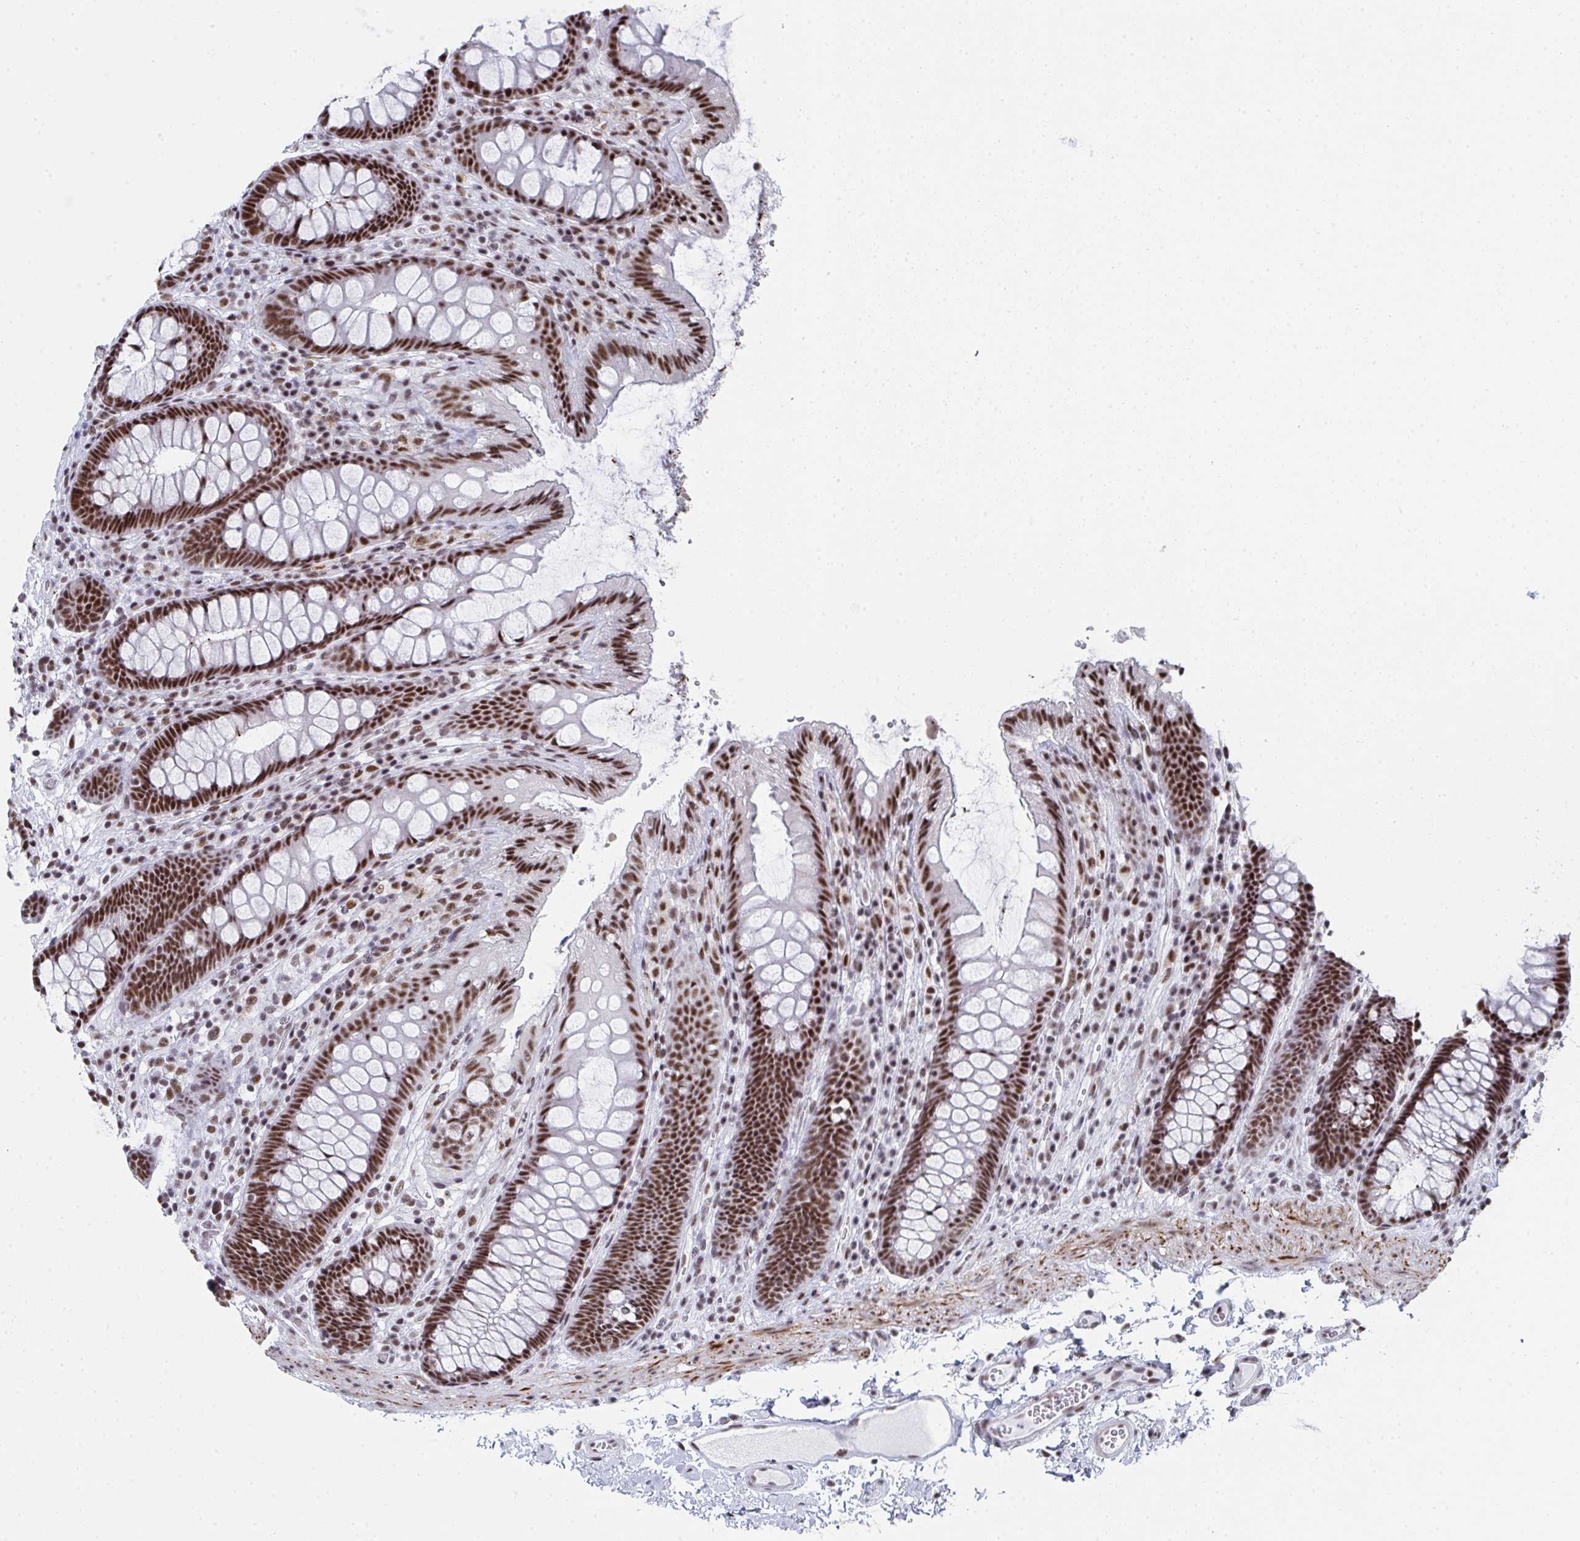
{"staining": {"intensity": "moderate", "quantity": ">75%", "location": "nuclear"}, "tissue": "colon", "cell_type": "Endothelial cells", "image_type": "normal", "snomed": [{"axis": "morphology", "description": "Normal tissue, NOS"}, {"axis": "topography", "description": "Colon"}], "caption": "IHC staining of unremarkable colon, which displays medium levels of moderate nuclear expression in approximately >75% of endothelial cells indicating moderate nuclear protein expression. The staining was performed using DAB (brown) for protein detection and nuclei were counterstained in hematoxylin (blue).", "gene": "SNRNP70", "patient": {"sex": "male", "age": 84}}